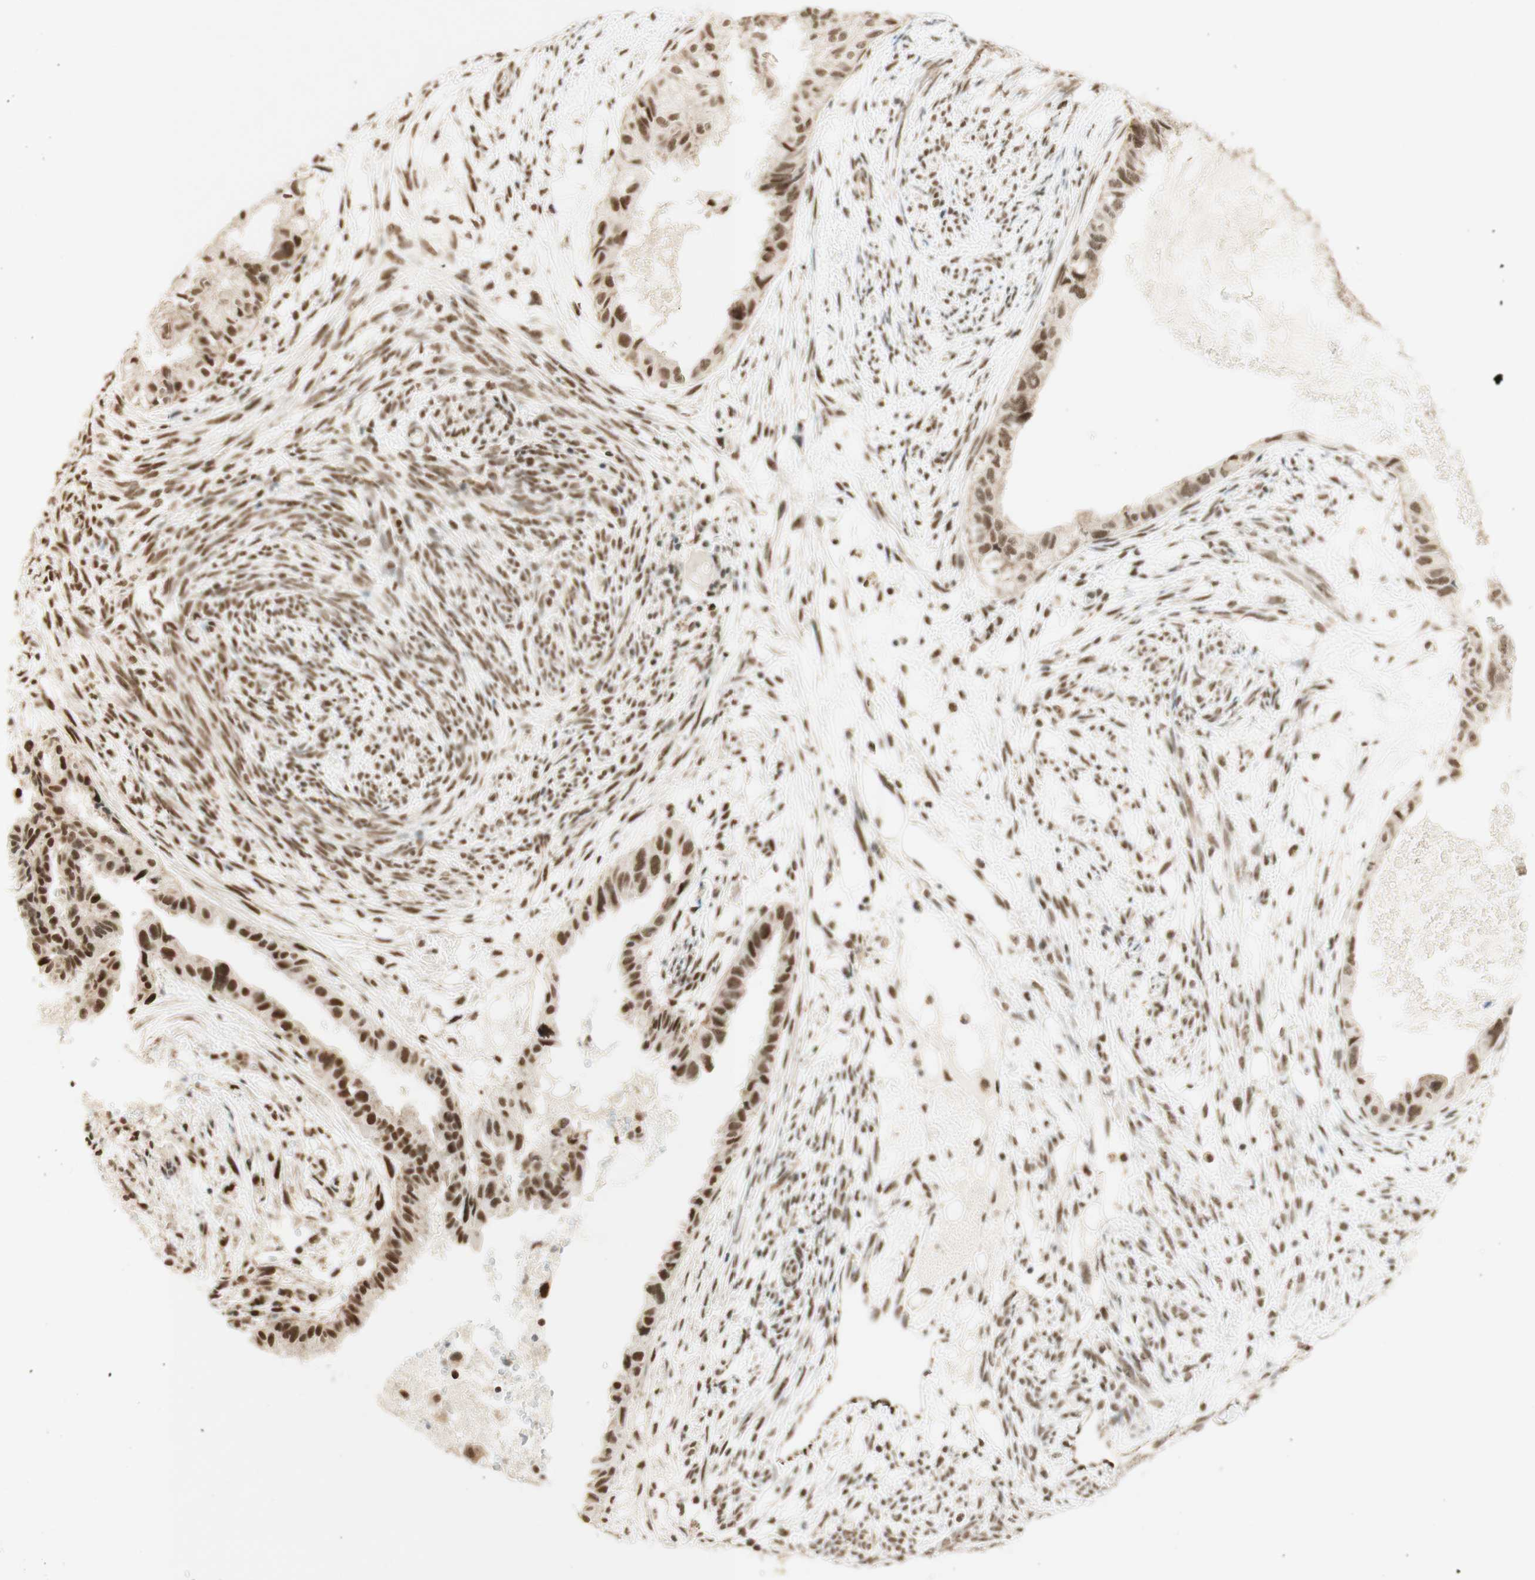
{"staining": {"intensity": "strong", "quantity": ">75%", "location": "nuclear"}, "tissue": "cervical cancer", "cell_type": "Tumor cells", "image_type": "cancer", "snomed": [{"axis": "morphology", "description": "Normal tissue, NOS"}, {"axis": "morphology", "description": "Adenocarcinoma, NOS"}, {"axis": "topography", "description": "Cervix"}, {"axis": "topography", "description": "Endometrium"}], "caption": "This histopathology image displays immunohistochemistry (IHC) staining of human adenocarcinoma (cervical), with high strong nuclear positivity in approximately >75% of tumor cells.", "gene": "ZNF782", "patient": {"sex": "female", "age": 86}}